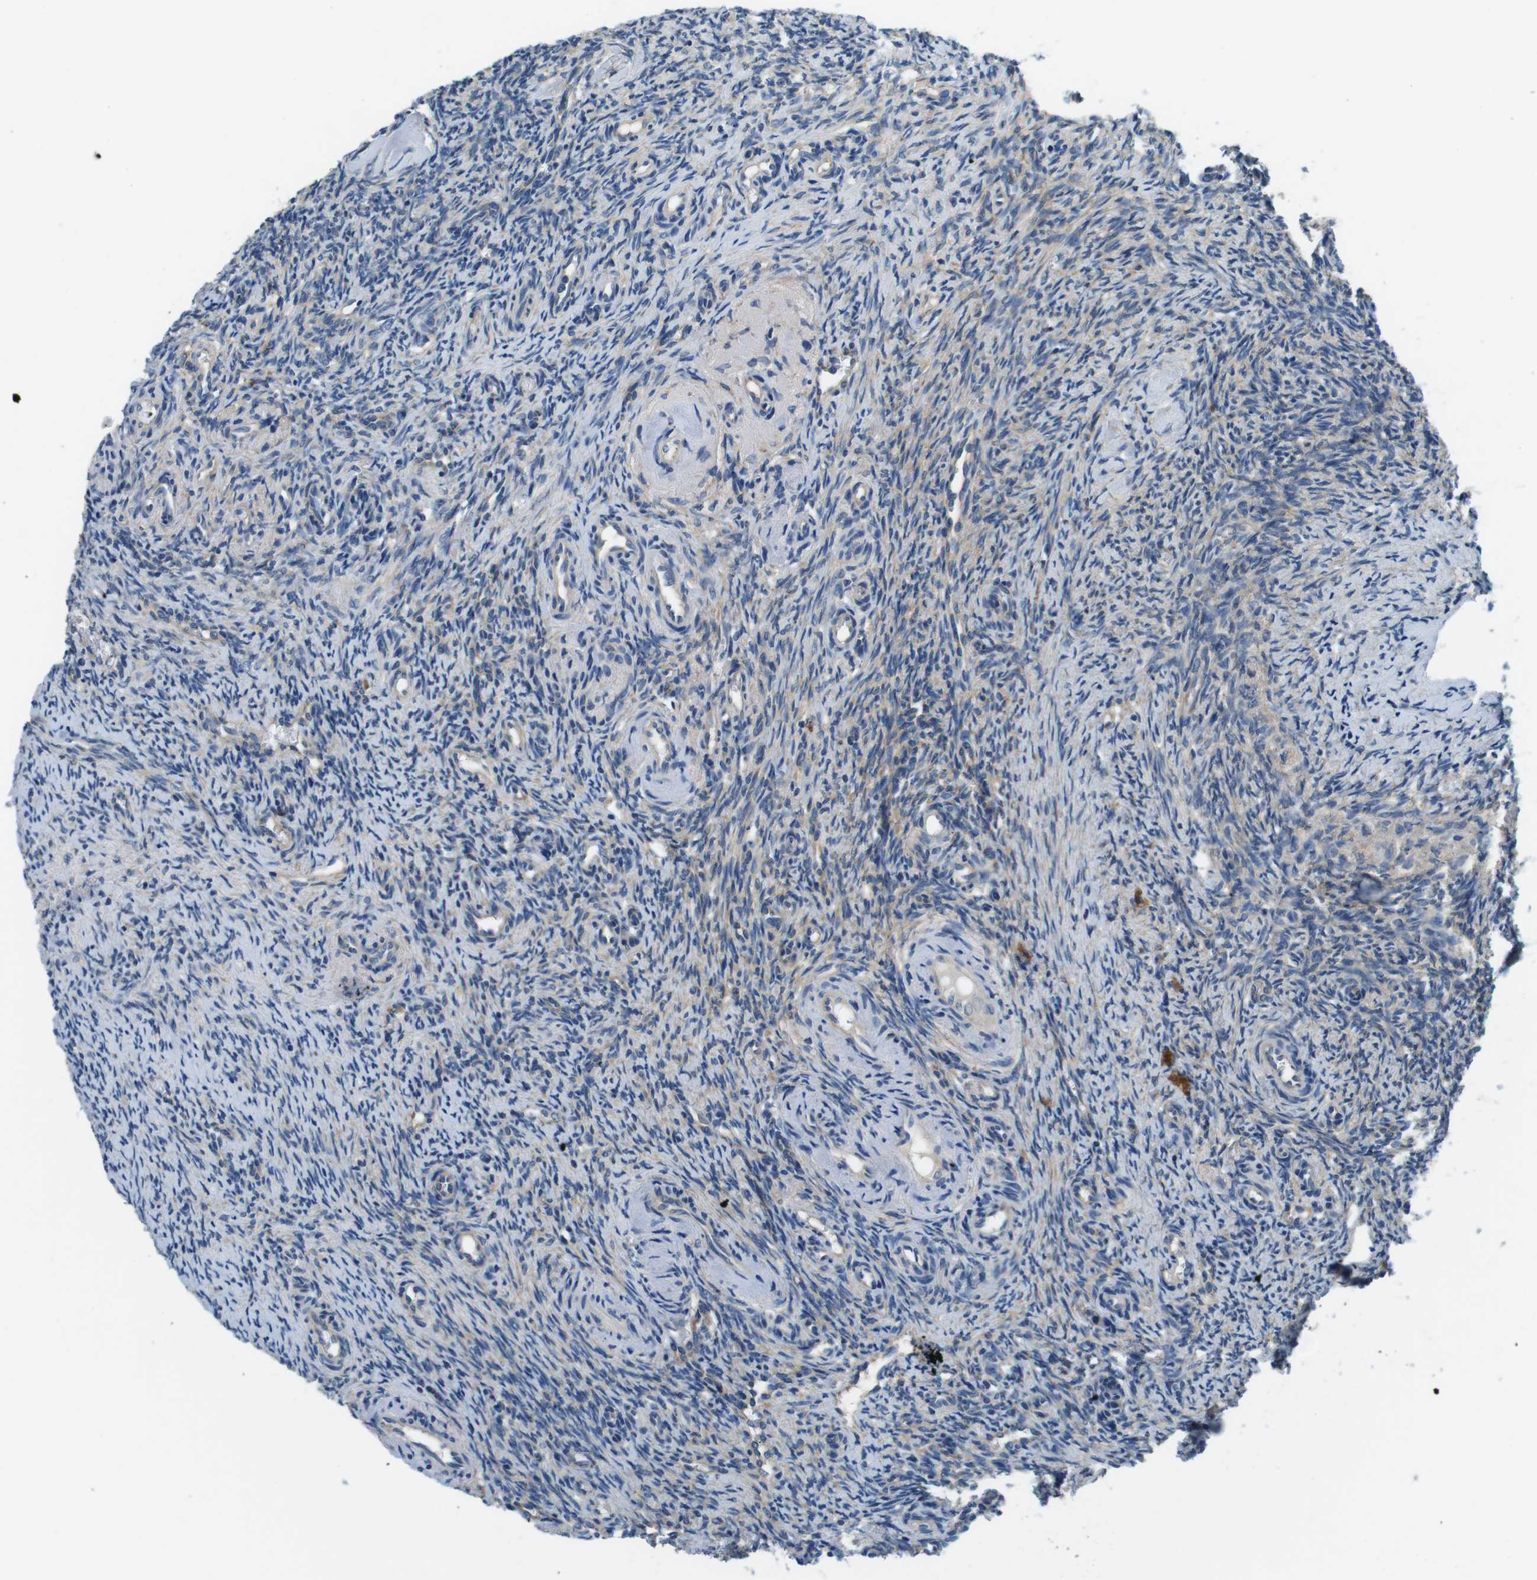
{"staining": {"intensity": "weak", "quantity": "25%-75%", "location": "cytoplasmic/membranous"}, "tissue": "ovary", "cell_type": "Ovarian stroma cells", "image_type": "normal", "snomed": [{"axis": "morphology", "description": "Normal tissue, NOS"}, {"axis": "topography", "description": "Ovary"}], "caption": "Protein expression analysis of unremarkable human ovary reveals weak cytoplasmic/membranous expression in approximately 25%-75% of ovarian stroma cells. (DAB = brown stain, brightfield microscopy at high magnification).", "gene": "DENND4C", "patient": {"sex": "female", "age": 41}}